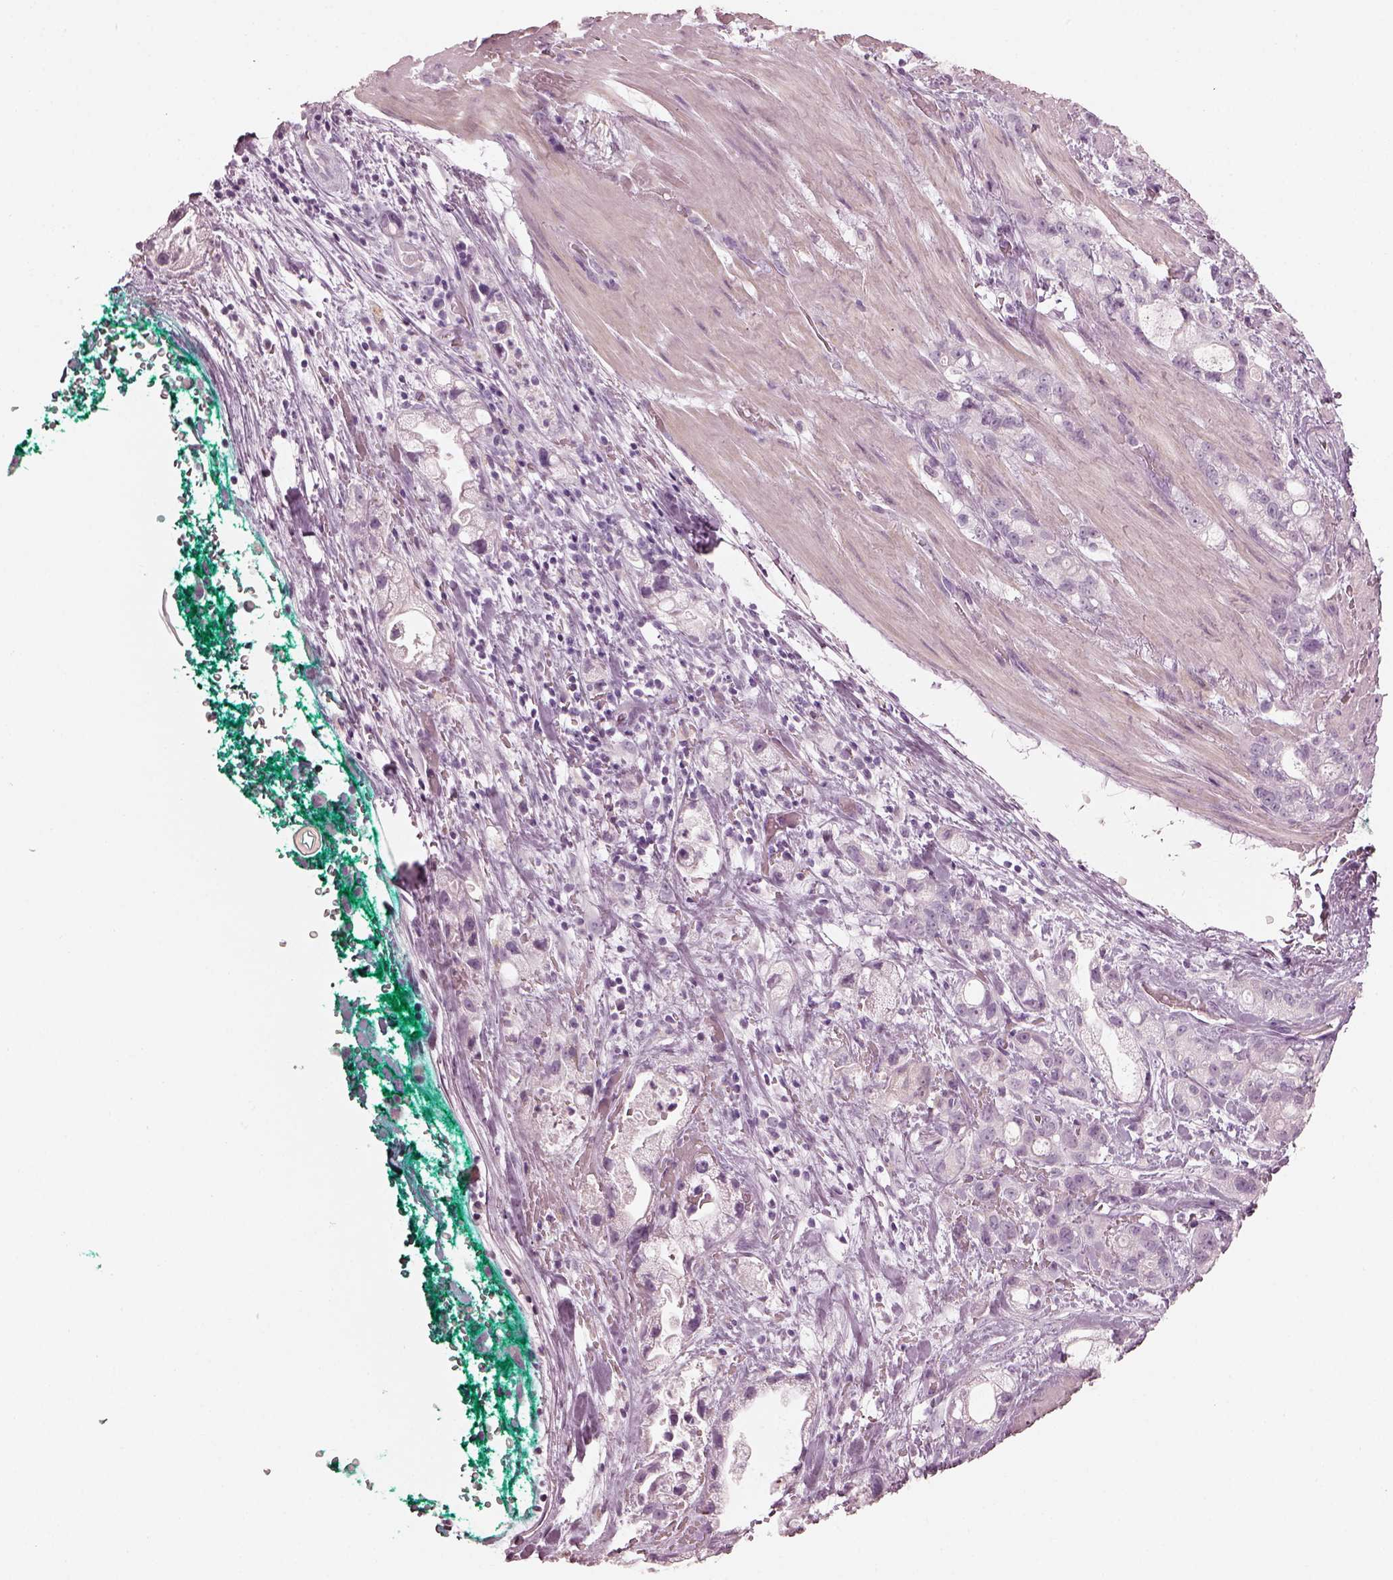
{"staining": {"intensity": "negative", "quantity": "none", "location": "none"}, "tissue": "stomach cancer", "cell_type": "Tumor cells", "image_type": "cancer", "snomed": [{"axis": "morphology", "description": "Adenocarcinoma, NOS"}, {"axis": "topography", "description": "Stomach"}], "caption": "This photomicrograph is of adenocarcinoma (stomach) stained with immunohistochemistry (IHC) to label a protein in brown with the nuclei are counter-stained blue. There is no expression in tumor cells.", "gene": "RSPH9", "patient": {"sex": "male", "age": 63}}